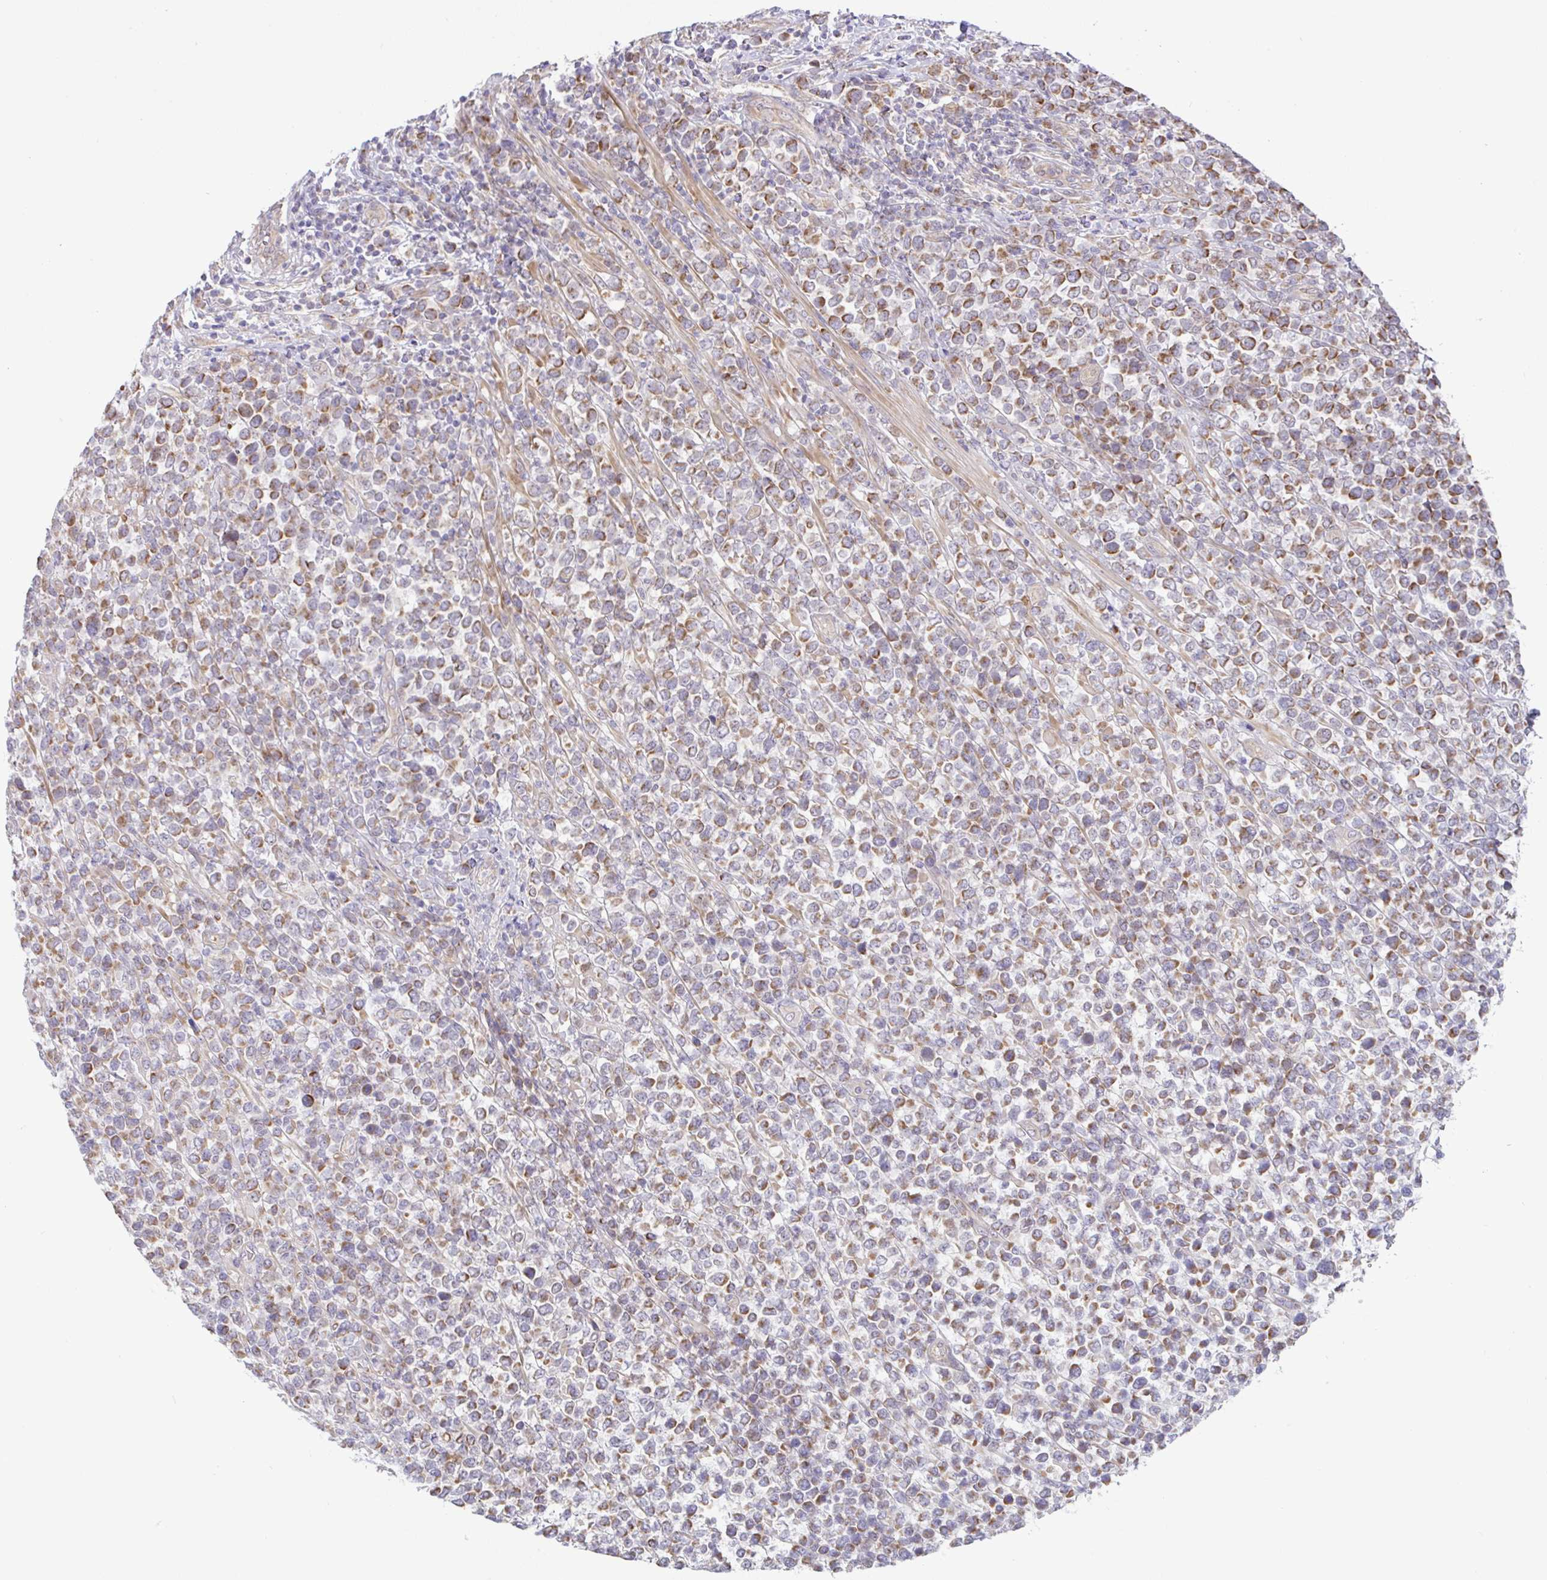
{"staining": {"intensity": "moderate", "quantity": "25%-75%", "location": "cytoplasmic/membranous"}, "tissue": "lymphoma", "cell_type": "Tumor cells", "image_type": "cancer", "snomed": [{"axis": "morphology", "description": "Malignant lymphoma, non-Hodgkin's type, High grade"}, {"axis": "topography", "description": "Soft tissue"}], "caption": "High-power microscopy captured an immunohistochemistry image of malignant lymphoma, non-Hodgkin's type (high-grade), revealing moderate cytoplasmic/membranous staining in about 25%-75% of tumor cells.", "gene": "DLEU7", "patient": {"sex": "female", "age": 56}}